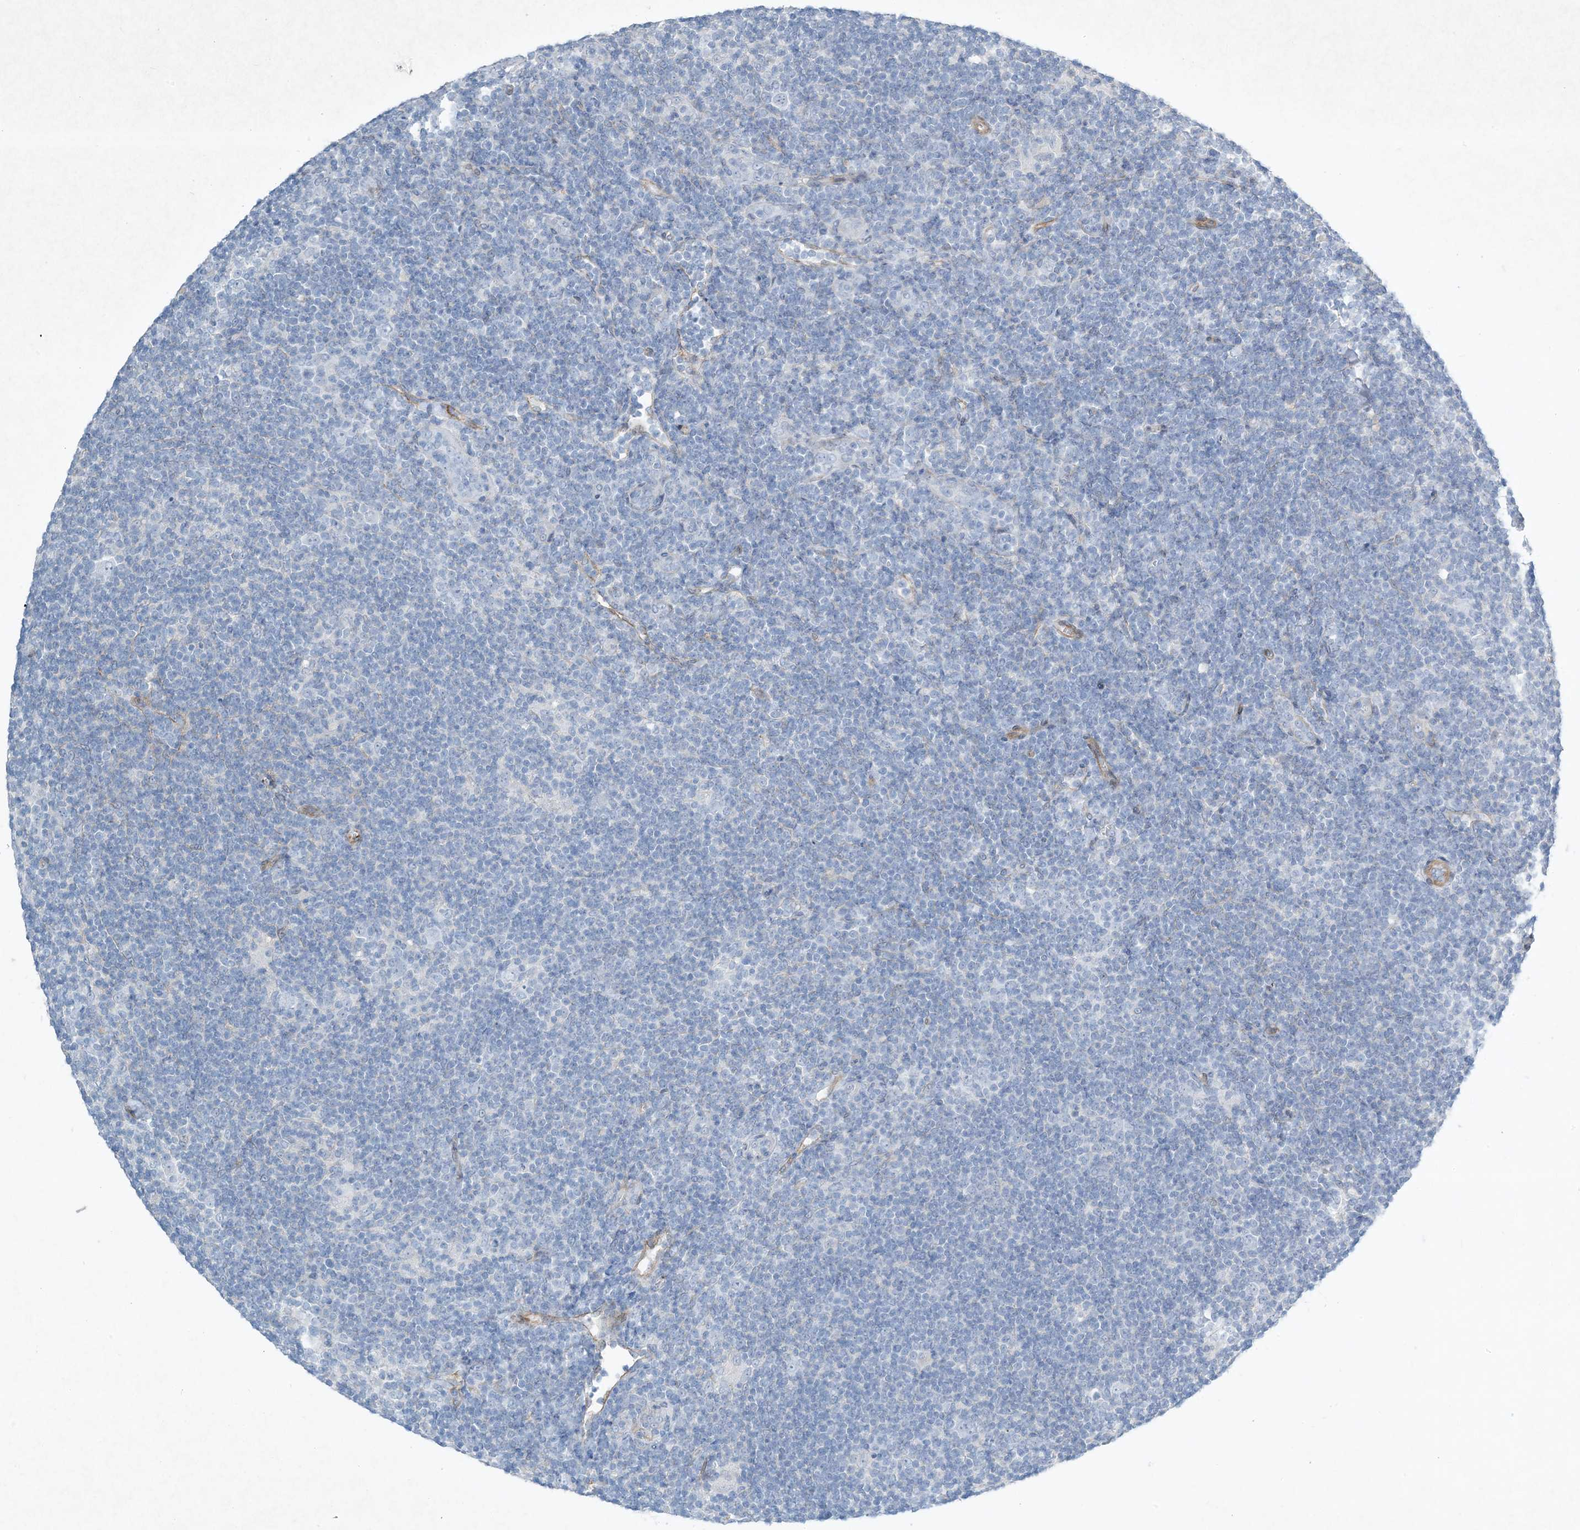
{"staining": {"intensity": "negative", "quantity": "none", "location": "none"}, "tissue": "lymphoma", "cell_type": "Tumor cells", "image_type": "cancer", "snomed": [{"axis": "morphology", "description": "Hodgkin's disease, NOS"}, {"axis": "topography", "description": "Lymph node"}], "caption": "Tumor cells show no significant positivity in lymphoma.", "gene": "PGM5", "patient": {"sex": "female", "age": 57}}